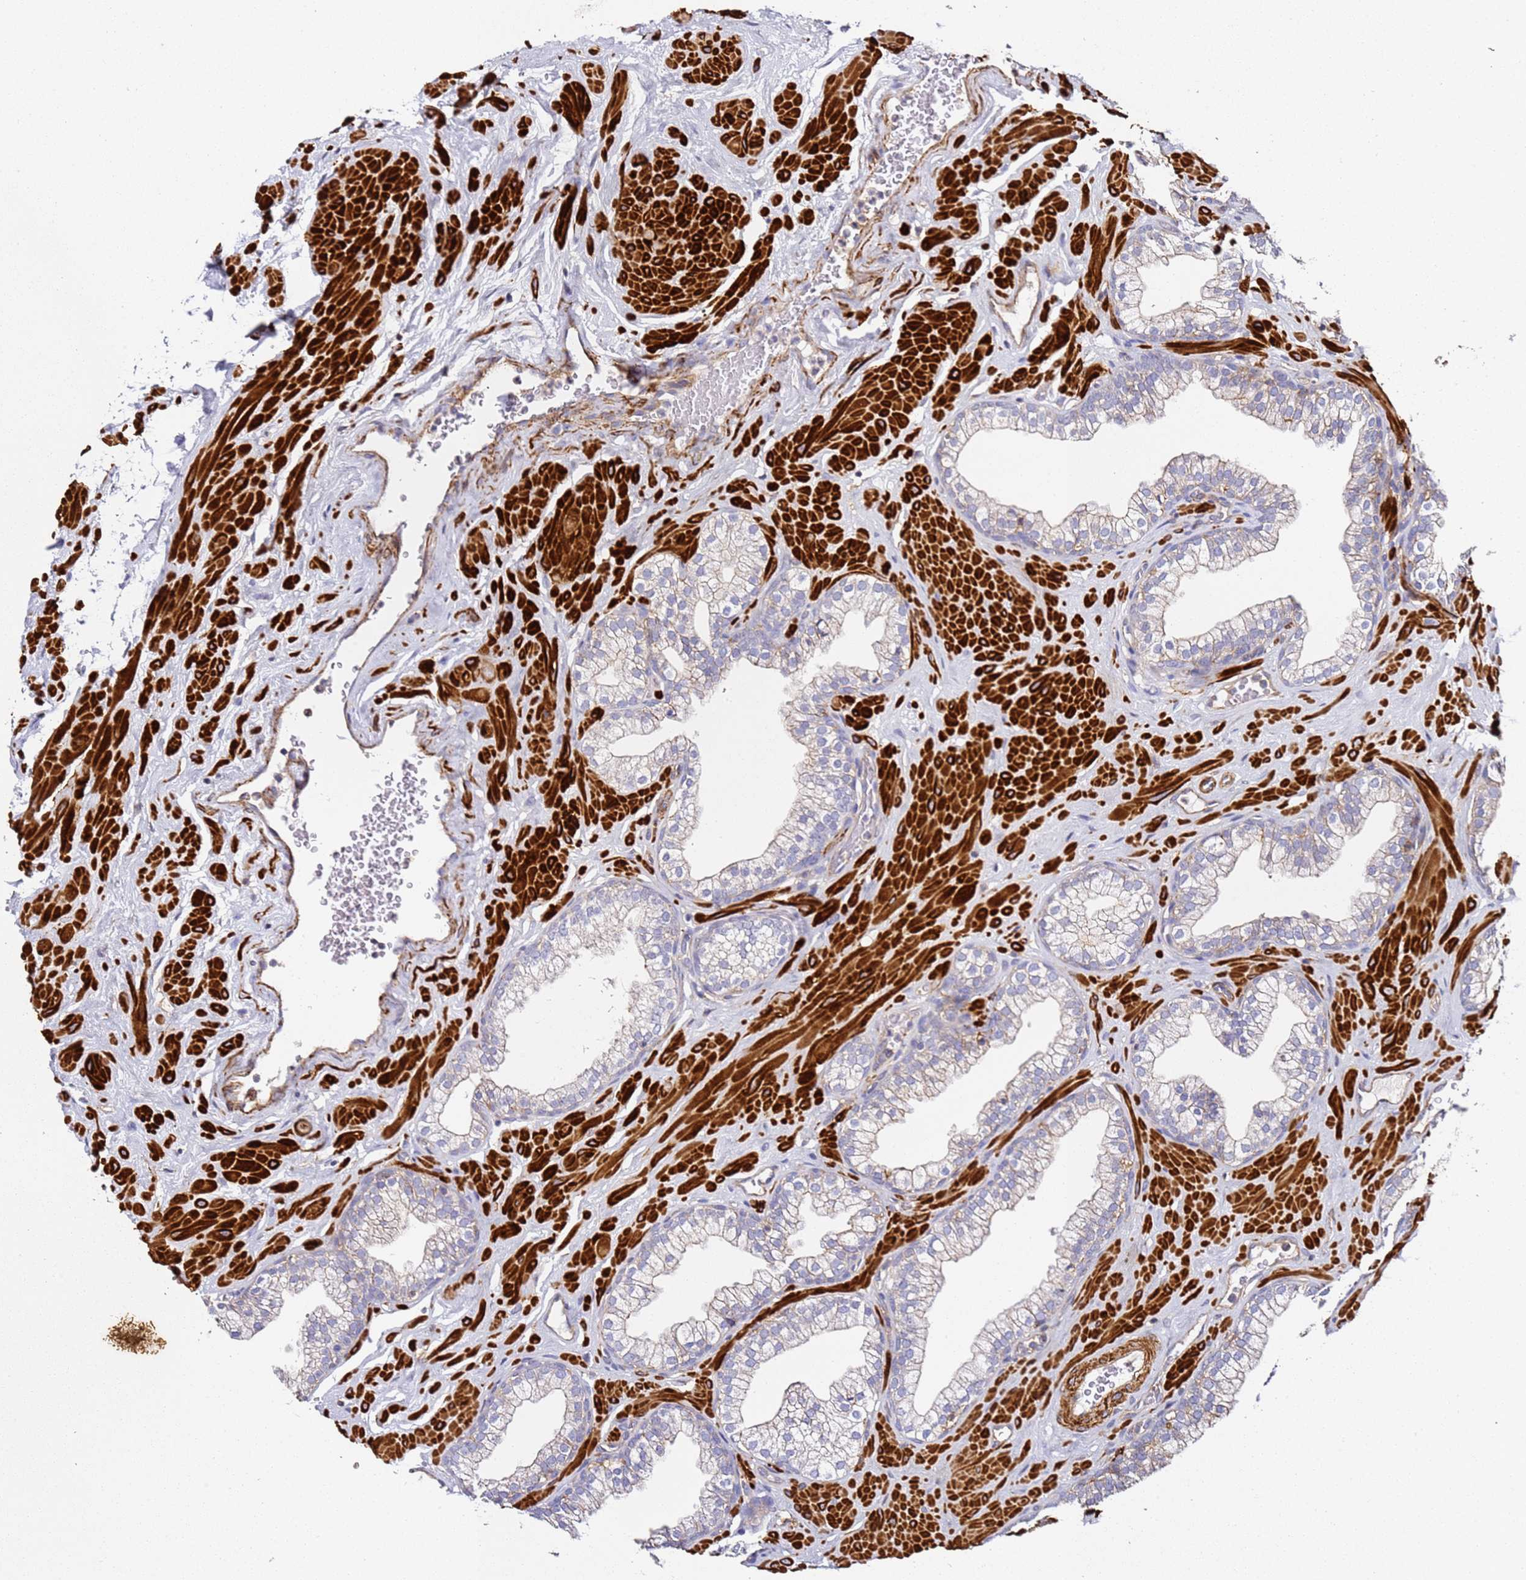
{"staining": {"intensity": "weak", "quantity": "<25%", "location": "cytoplasmic/membranous"}, "tissue": "prostate", "cell_type": "Glandular cells", "image_type": "normal", "snomed": [{"axis": "morphology", "description": "Normal tissue, NOS"}, {"axis": "morphology", "description": "Urothelial carcinoma, Low grade"}, {"axis": "topography", "description": "Urinary bladder"}, {"axis": "topography", "description": "Prostate"}], "caption": "Glandular cells are negative for brown protein staining in normal prostate. Brightfield microscopy of IHC stained with DAB (brown) and hematoxylin (blue), captured at high magnification.", "gene": "ZNF671", "patient": {"sex": "male", "age": 60}}